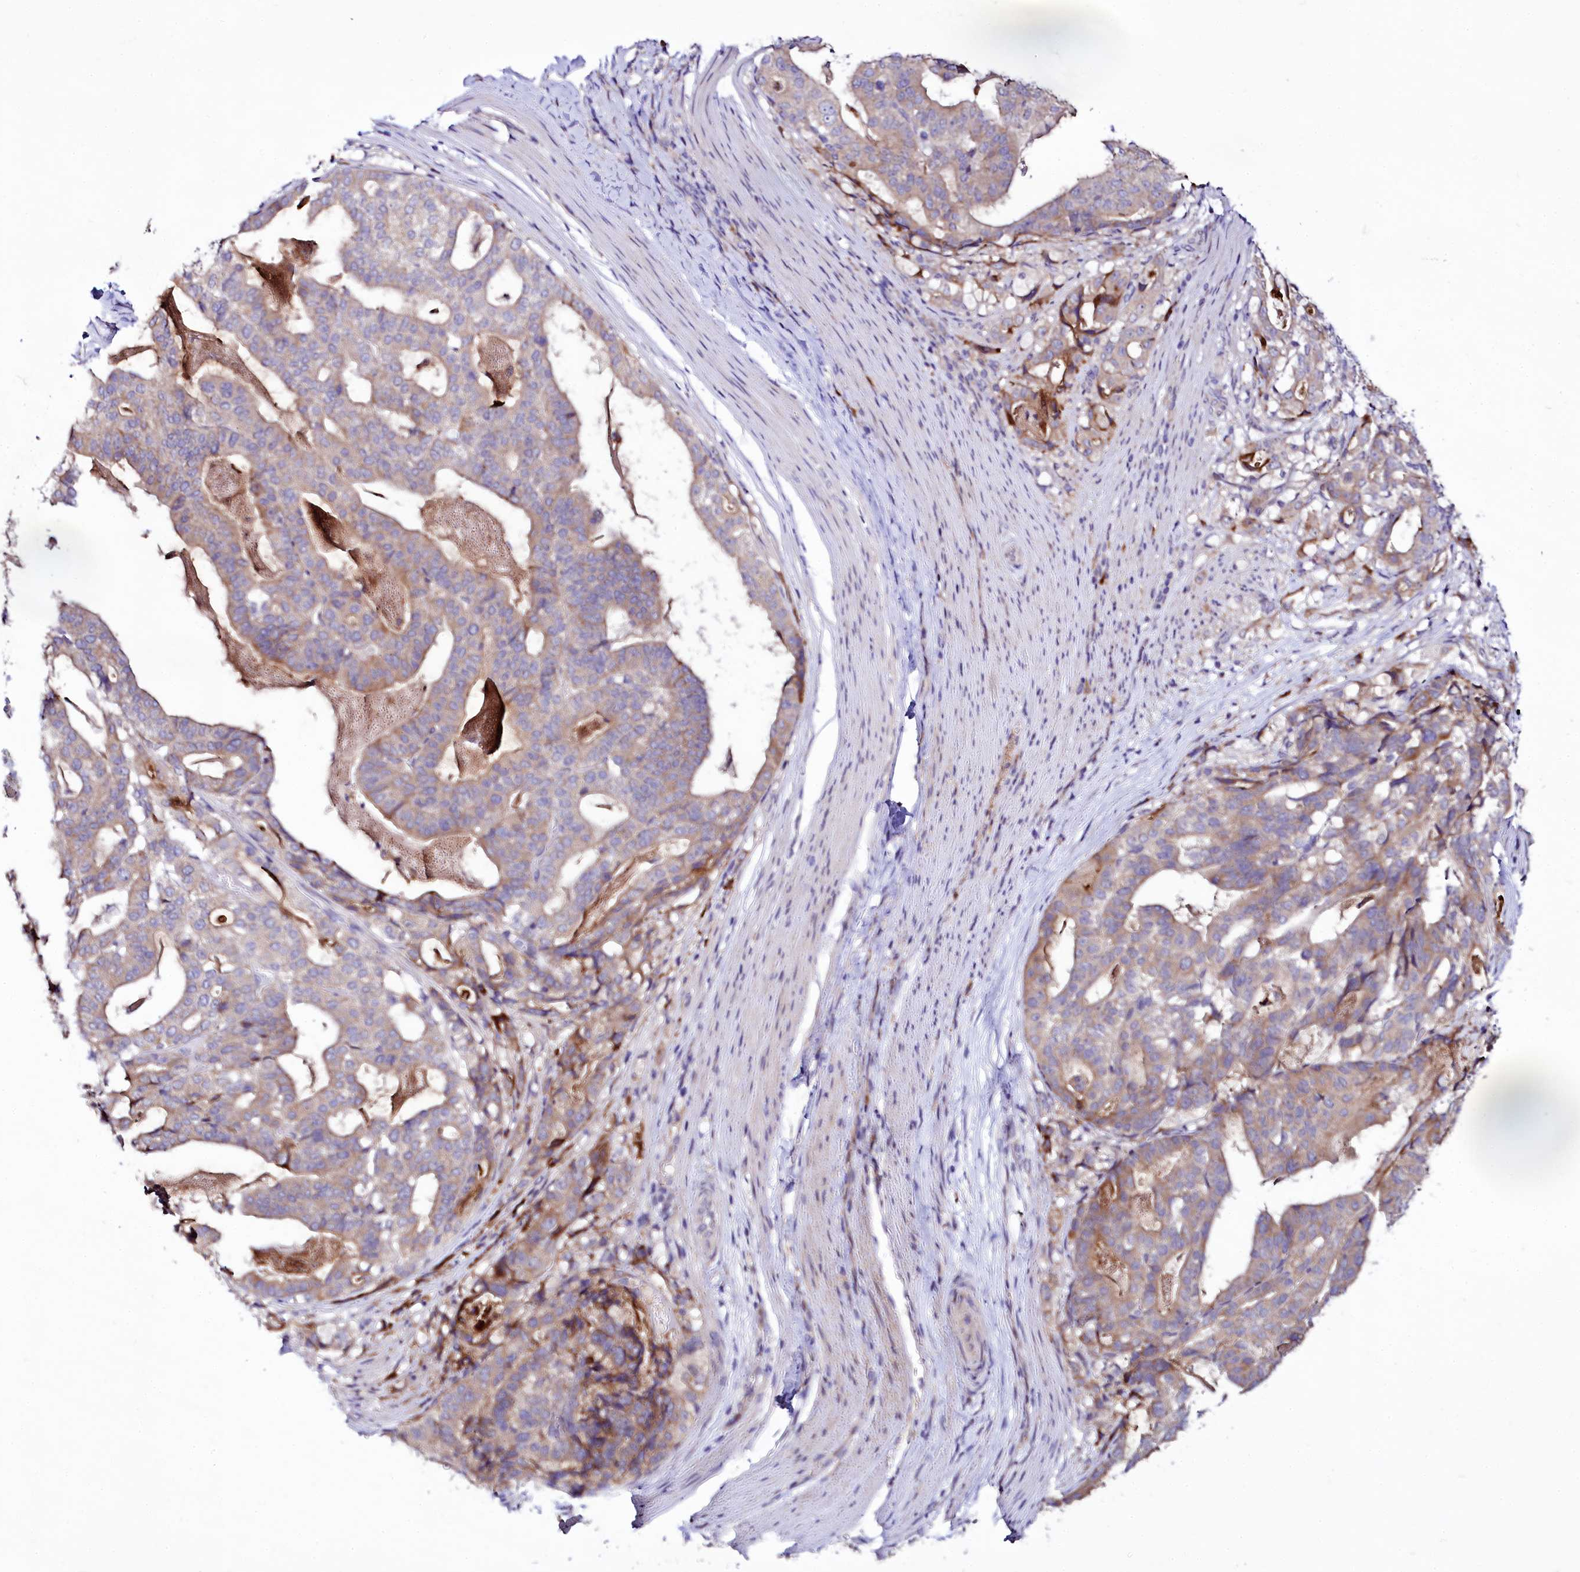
{"staining": {"intensity": "weak", "quantity": "25%-75%", "location": "cytoplasmic/membranous"}, "tissue": "stomach cancer", "cell_type": "Tumor cells", "image_type": "cancer", "snomed": [{"axis": "morphology", "description": "Adenocarcinoma, NOS"}, {"axis": "topography", "description": "Stomach"}], "caption": "Adenocarcinoma (stomach) stained with a protein marker demonstrates weak staining in tumor cells.", "gene": "ZC3H12C", "patient": {"sex": "male", "age": 48}}